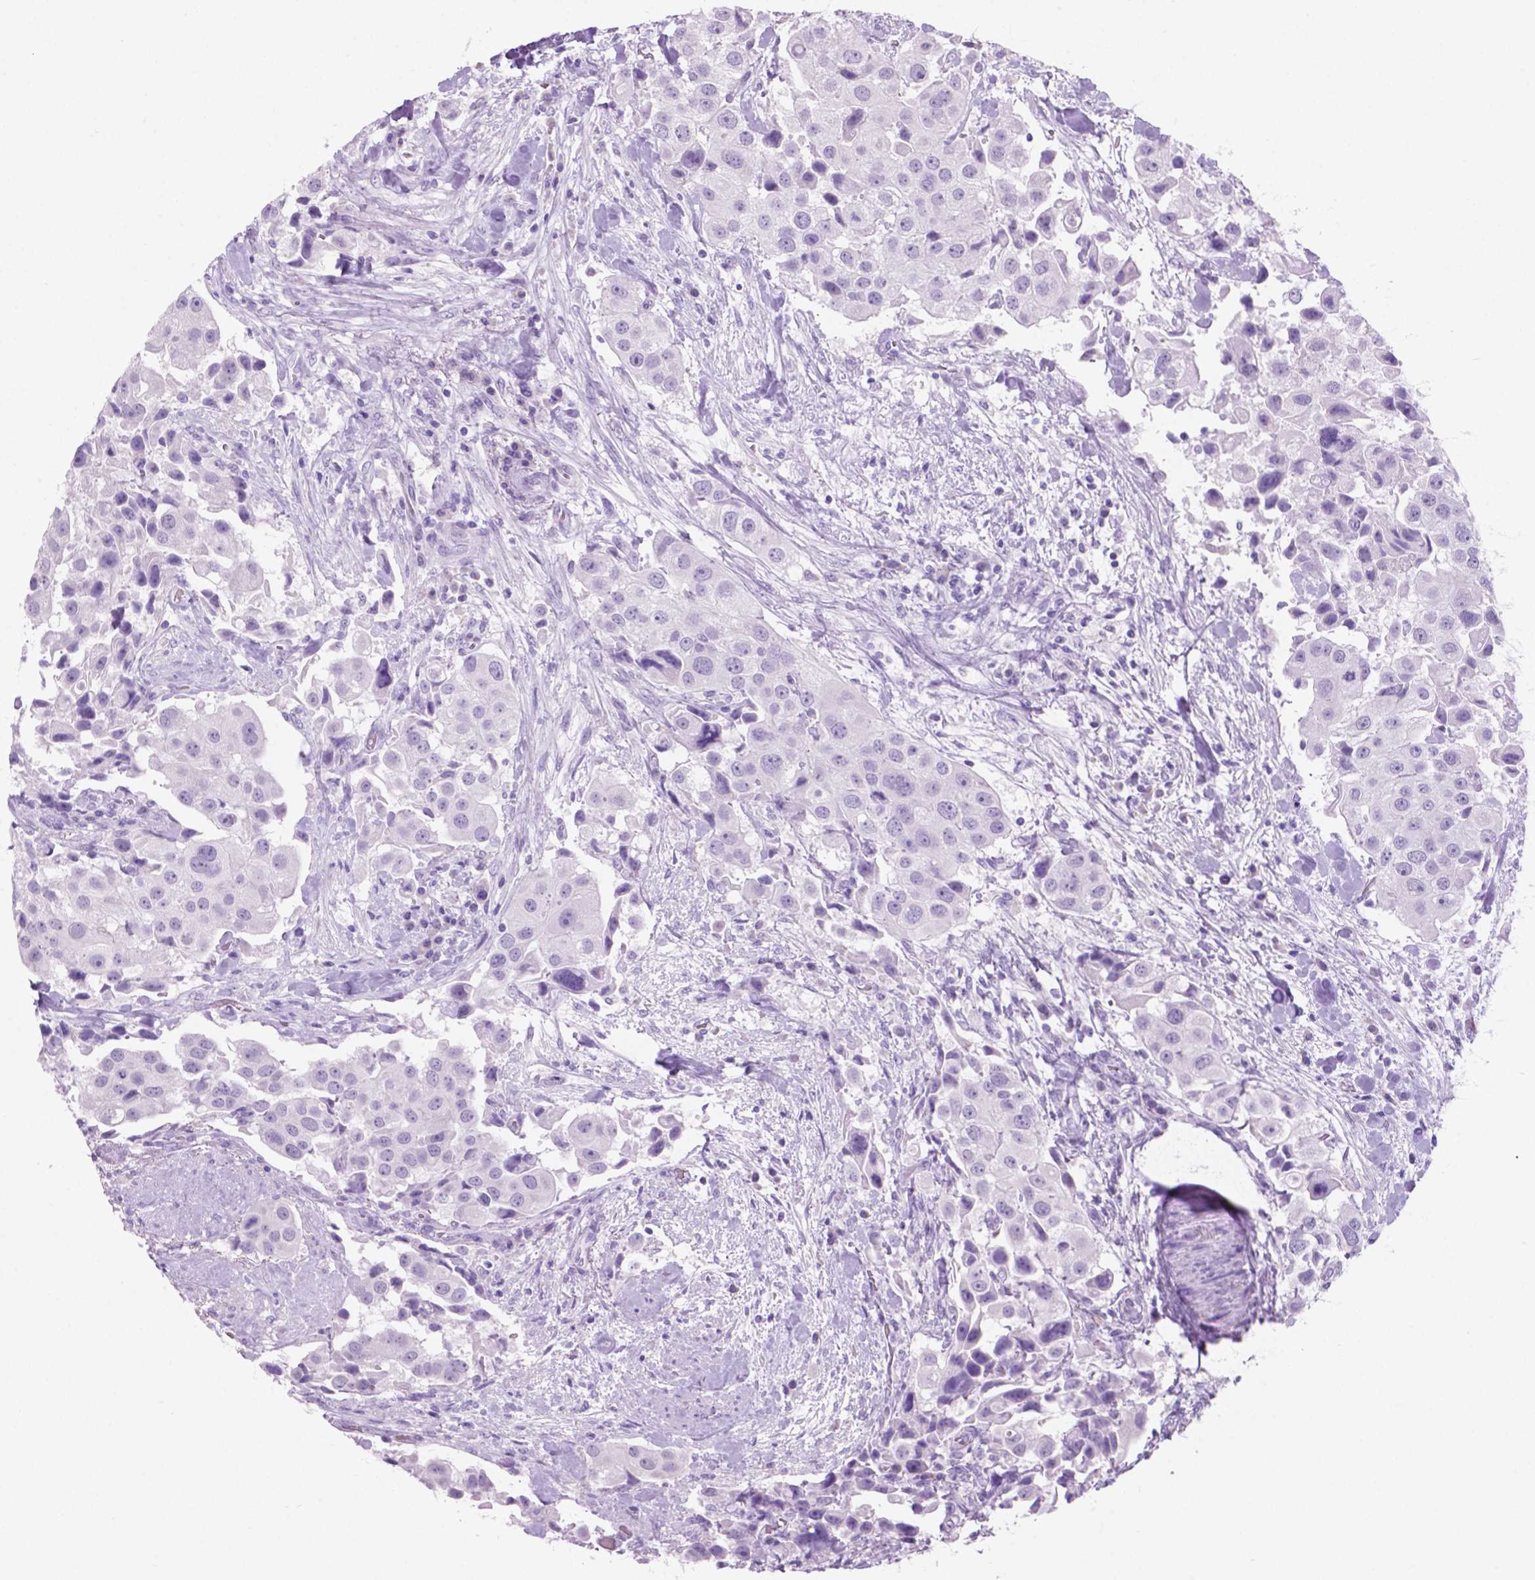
{"staining": {"intensity": "negative", "quantity": "none", "location": "none"}, "tissue": "urothelial cancer", "cell_type": "Tumor cells", "image_type": "cancer", "snomed": [{"axis": "morphology", "description": "Urothelial carcinoma, High grade"}, {"axis": "topography", "description": "Urinary bladder"}], "caption": "Tumor cells are negative for brown protein staining in urothelial cancer.", "gene": "GRIN2B", "patient": {"sex": "female", "age": 64}}